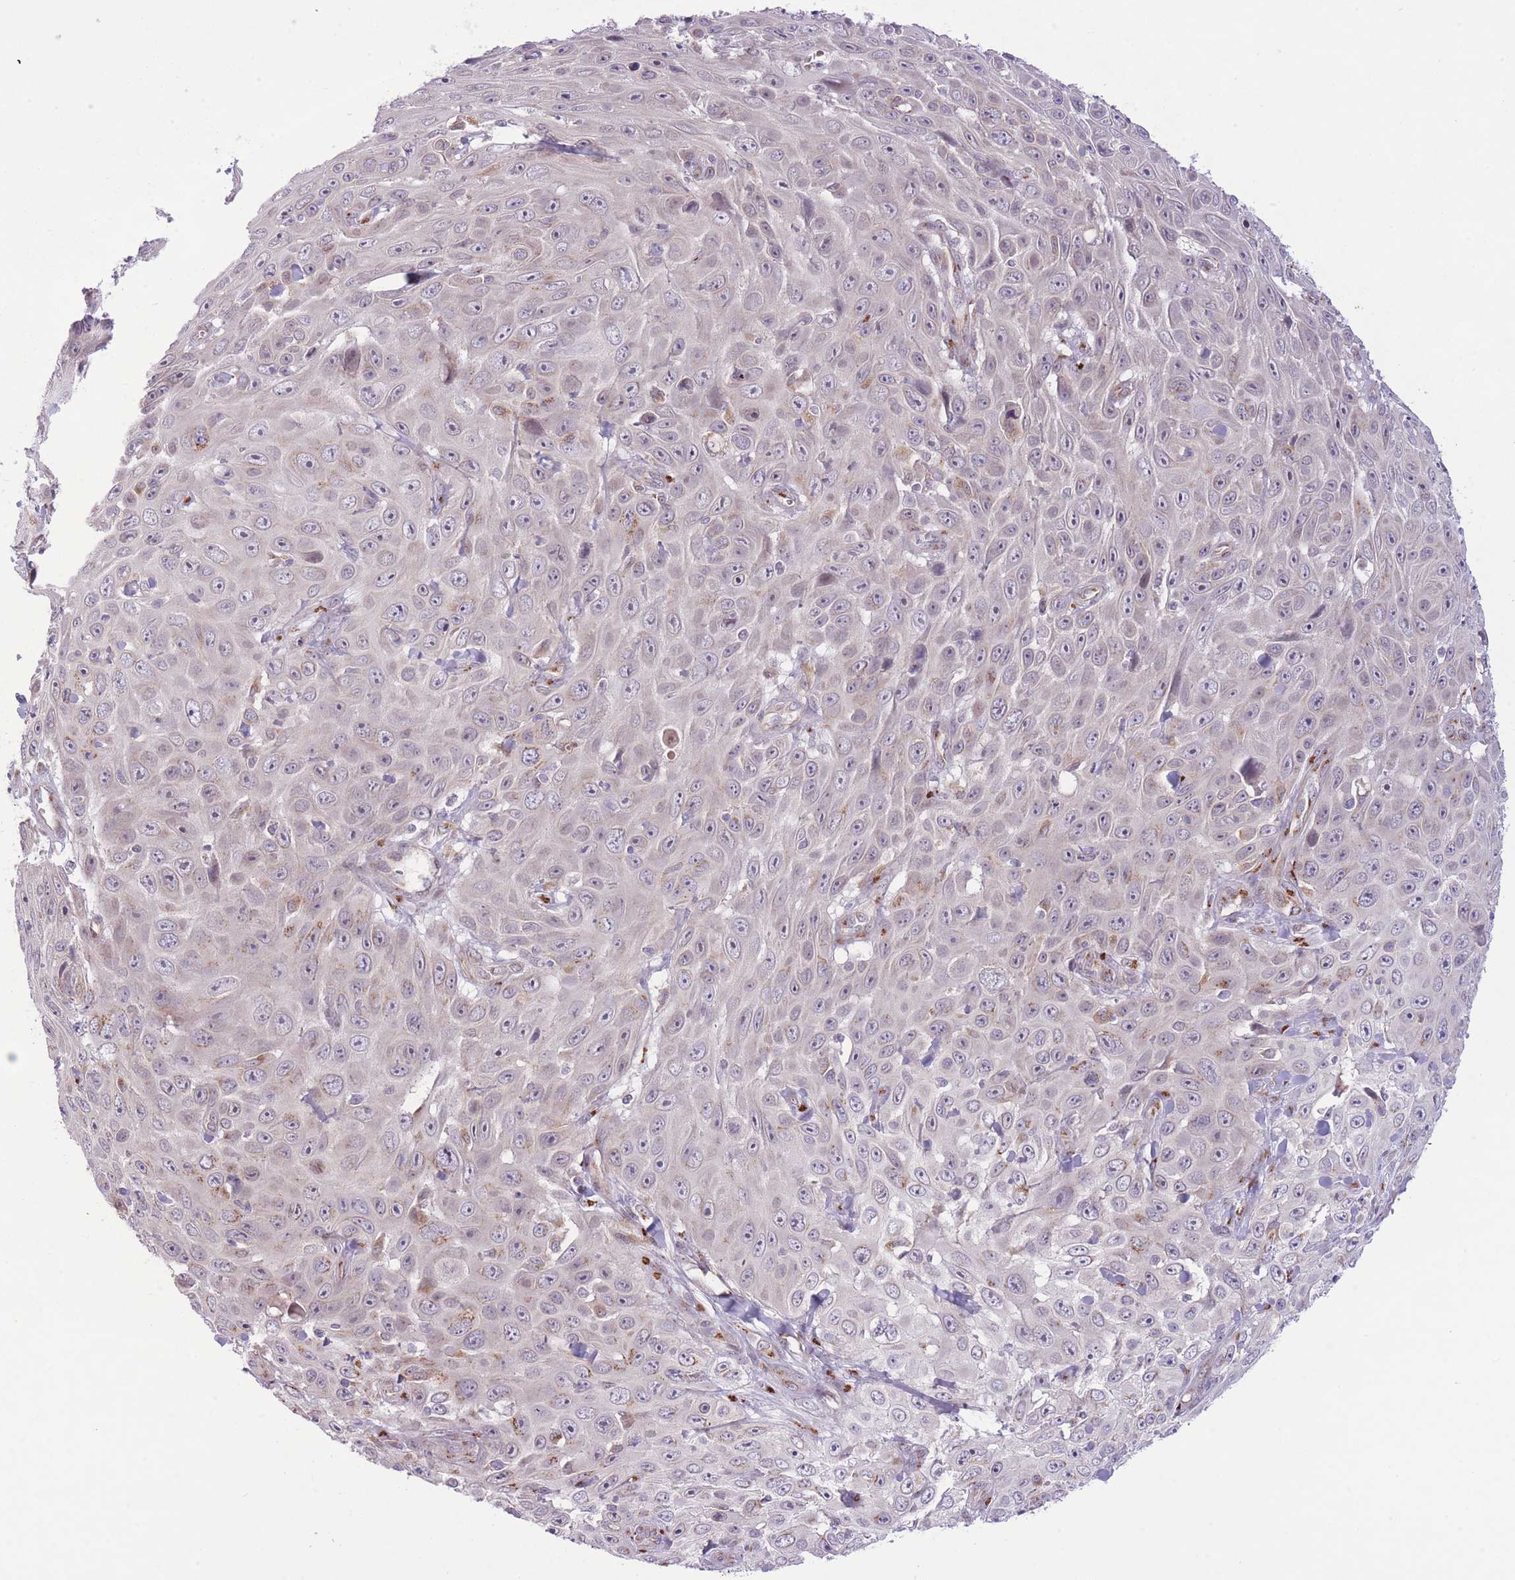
{"staining": {"intensity": "negative", "quantity": "none", "location": "none"}, "tissue": "skin cancer", "cell_type": "Tumor cells", "image_type": "cancer", "snomed": [{"axis": "morphology", "description": "Squamous cell carcinoma, NOS"}, {"axis": "topography", "description": "Skin"}], "caption": "Immunohistochemical staining of skin cancer demonstrates no significant staining in tumor cells.", "gene": "ZBED5", "patient": {"sex": "male", "age": 82}}